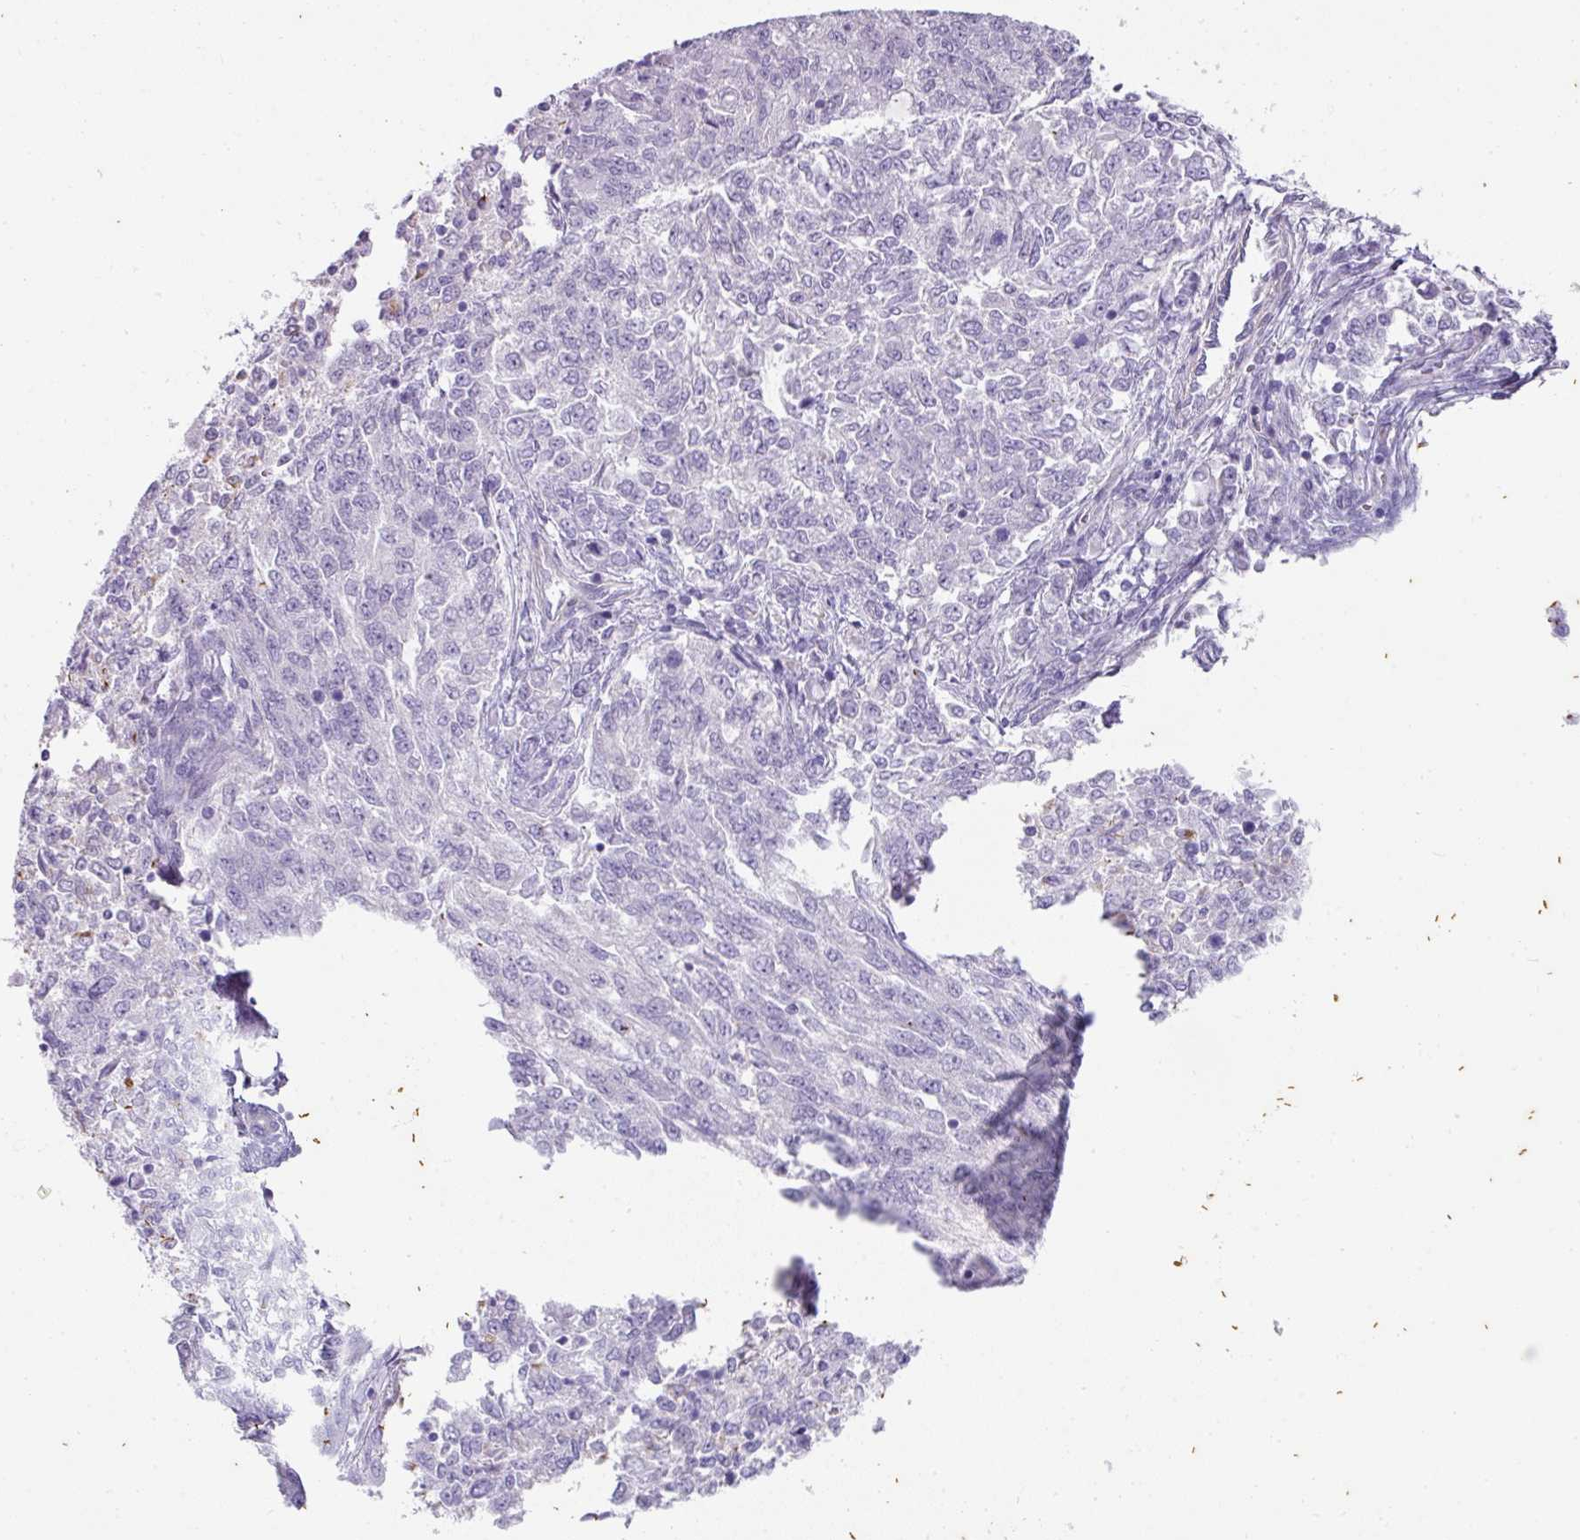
{"staining": {"intensity": "negative", "quantity": "none", "location": "none"}, "tissue": "endometrial cancer", "cell_type": "Tumor cells", "image_type": "cancer", "snomed": [{"axis": "morphology", "description": "Adenocarcinoma, NOS"}, {"axis": "topography", "description": "Endometrium"}], "caption": "The micrograph shows no staining of tumor cells in endometrial cancer (adenocarcinoma).", "gene": "OR52N1", "patient": {"sex": "female", "age": 50}}